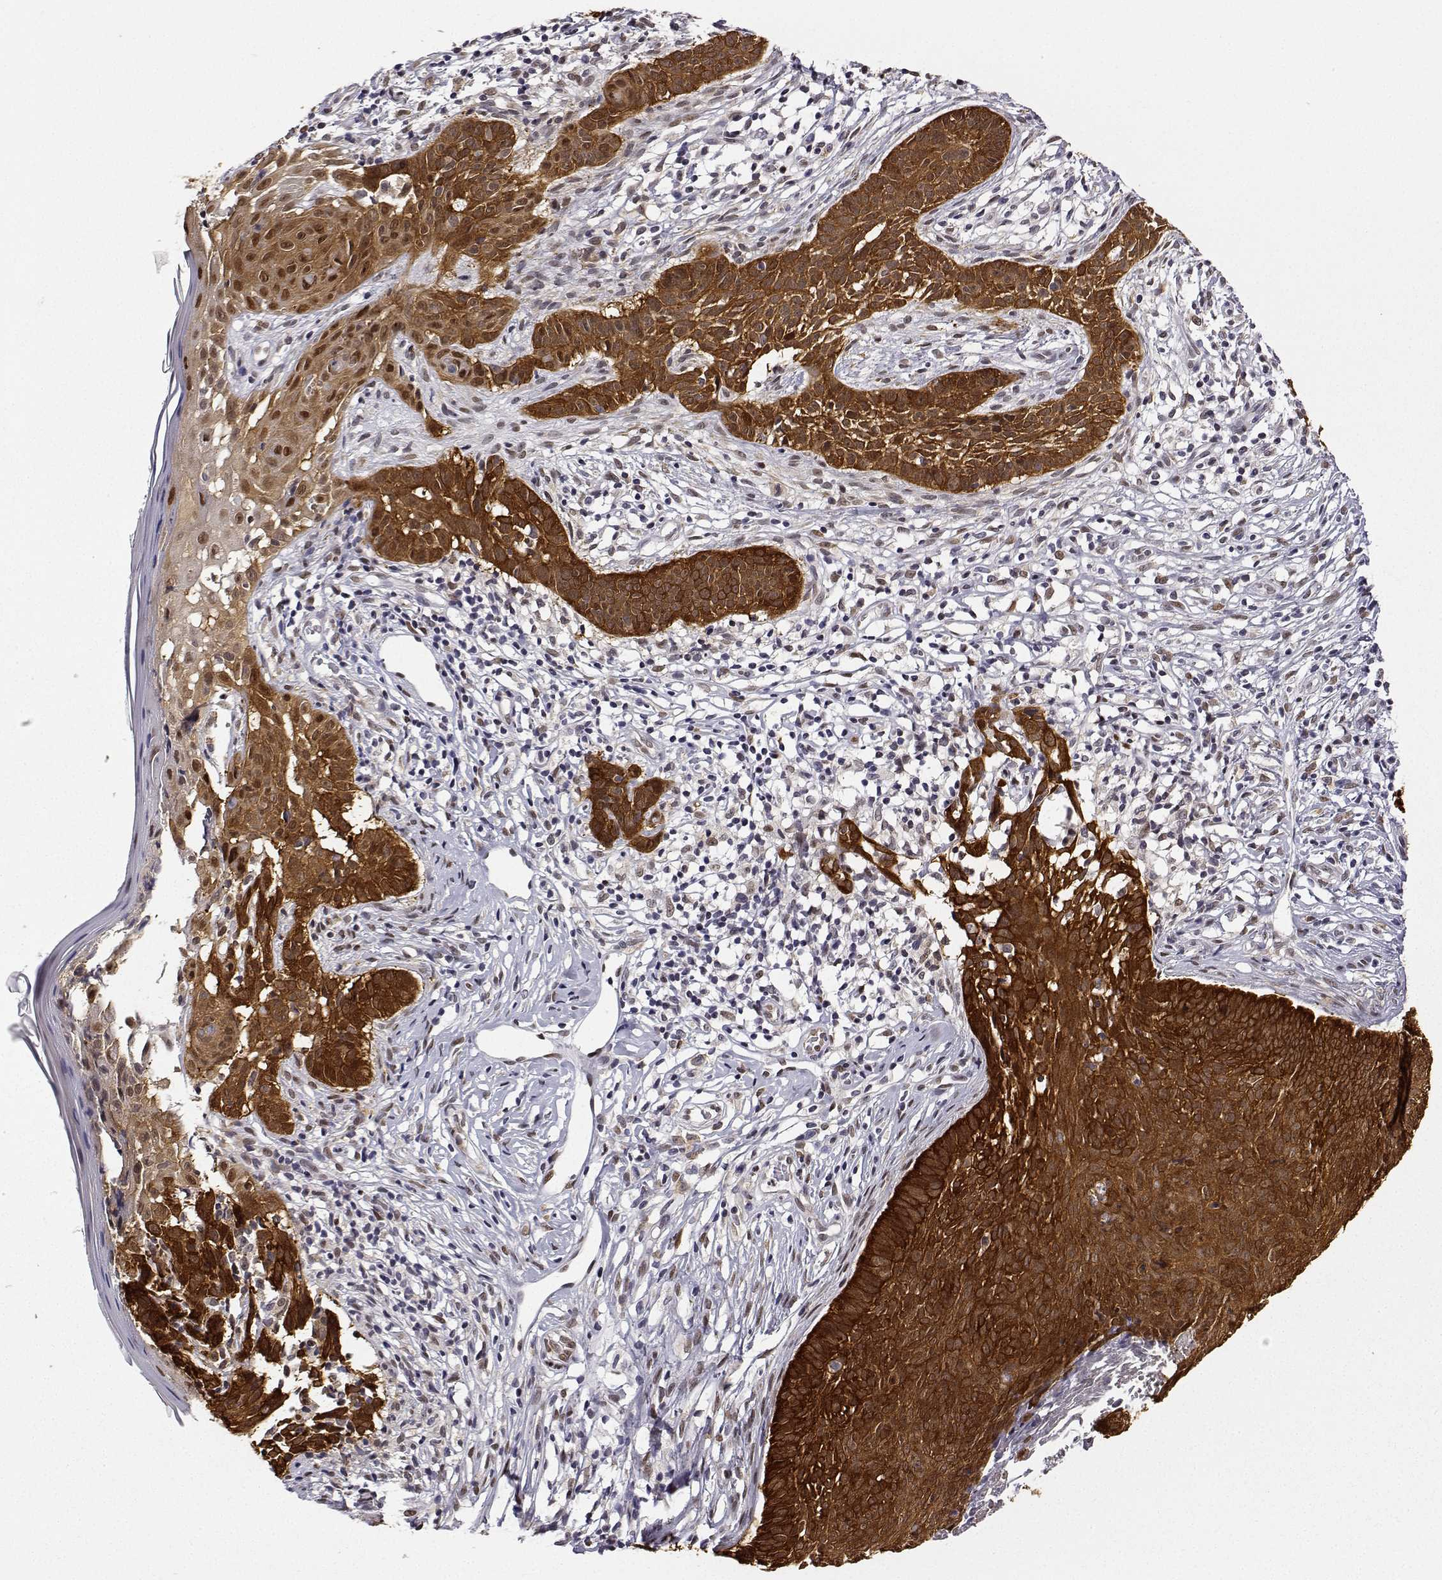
{"staining": {"intensity": "strong", "quantity": ">75%", "location": "cytoplasmic/membranous,nuclear"}, "tissue": "skin cancer", "cell_type": "Tumor cells", "image_type": "cancer", "snomed": [{"axis": "morphology", "description": "Basal cell carcinoma"}, {"axis": "topography", "description": "Skin"}], "caption": "Protein staining exhibits strong cytoplasmic/membranous and nuclear expression in approximately >75% of tumor cells in skin cancer (basal cell carcinoma).", "gene": "PHGDH", "patient": {"sex": "male", "age": 85}}